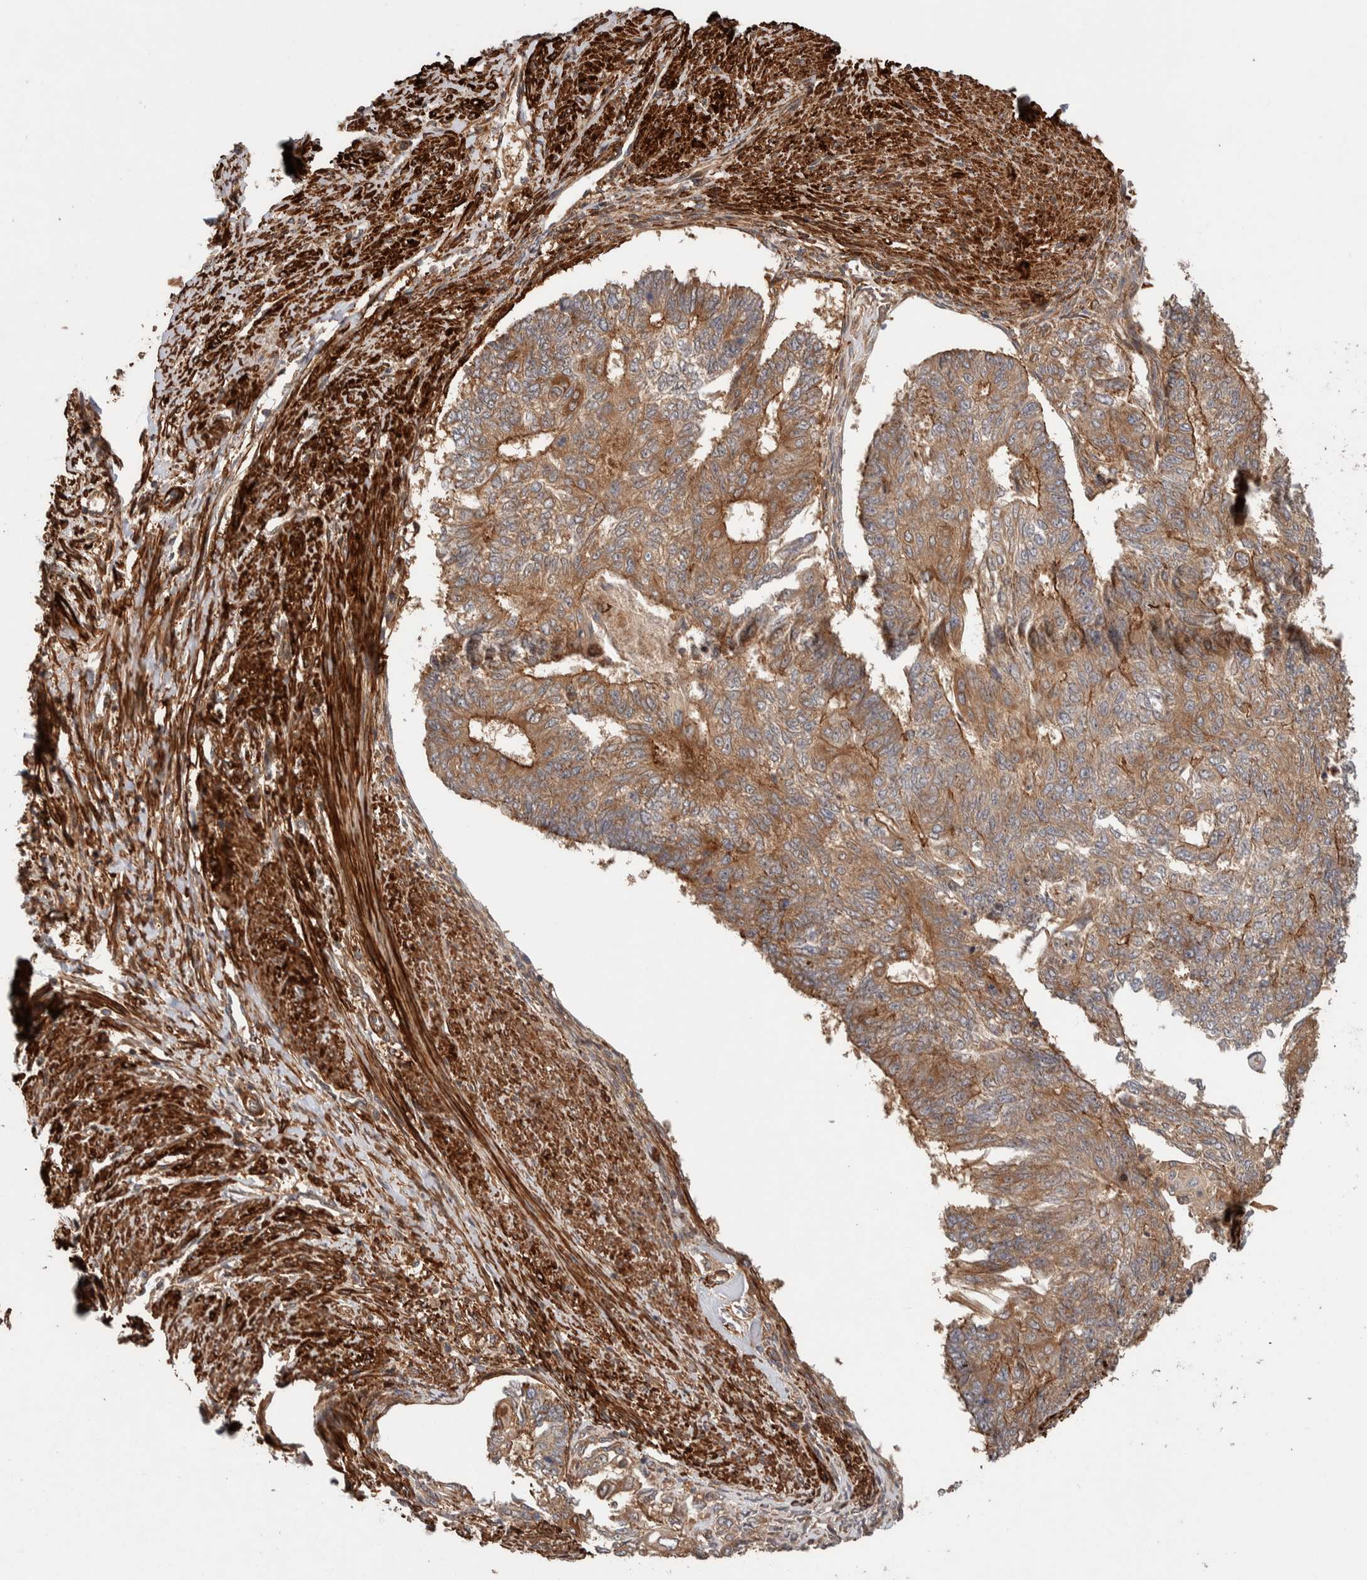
{"staining": {"intensity": "weak", "quantity": "25%-75%", "location": "cytoplasmic/membranous"}, "tissue": "endometrial cancer", "cell_type": "Tumor cells", "image_type": "cancer", "snomed": [{"axis": "morphology", "description": "Adenocarcinoma, NOS"}, {"axis": "topography", "description": "Endometrium"}], "caption": "Endometrial cancer (adenocarcinoma) was stained to show a protein in brown. There is low levels of weak cytoplasmic/membranous staining in about 25%-75% of tumor cells.", "gene": "SYNRG", "patient": {"sex": "female", "age": 32}}